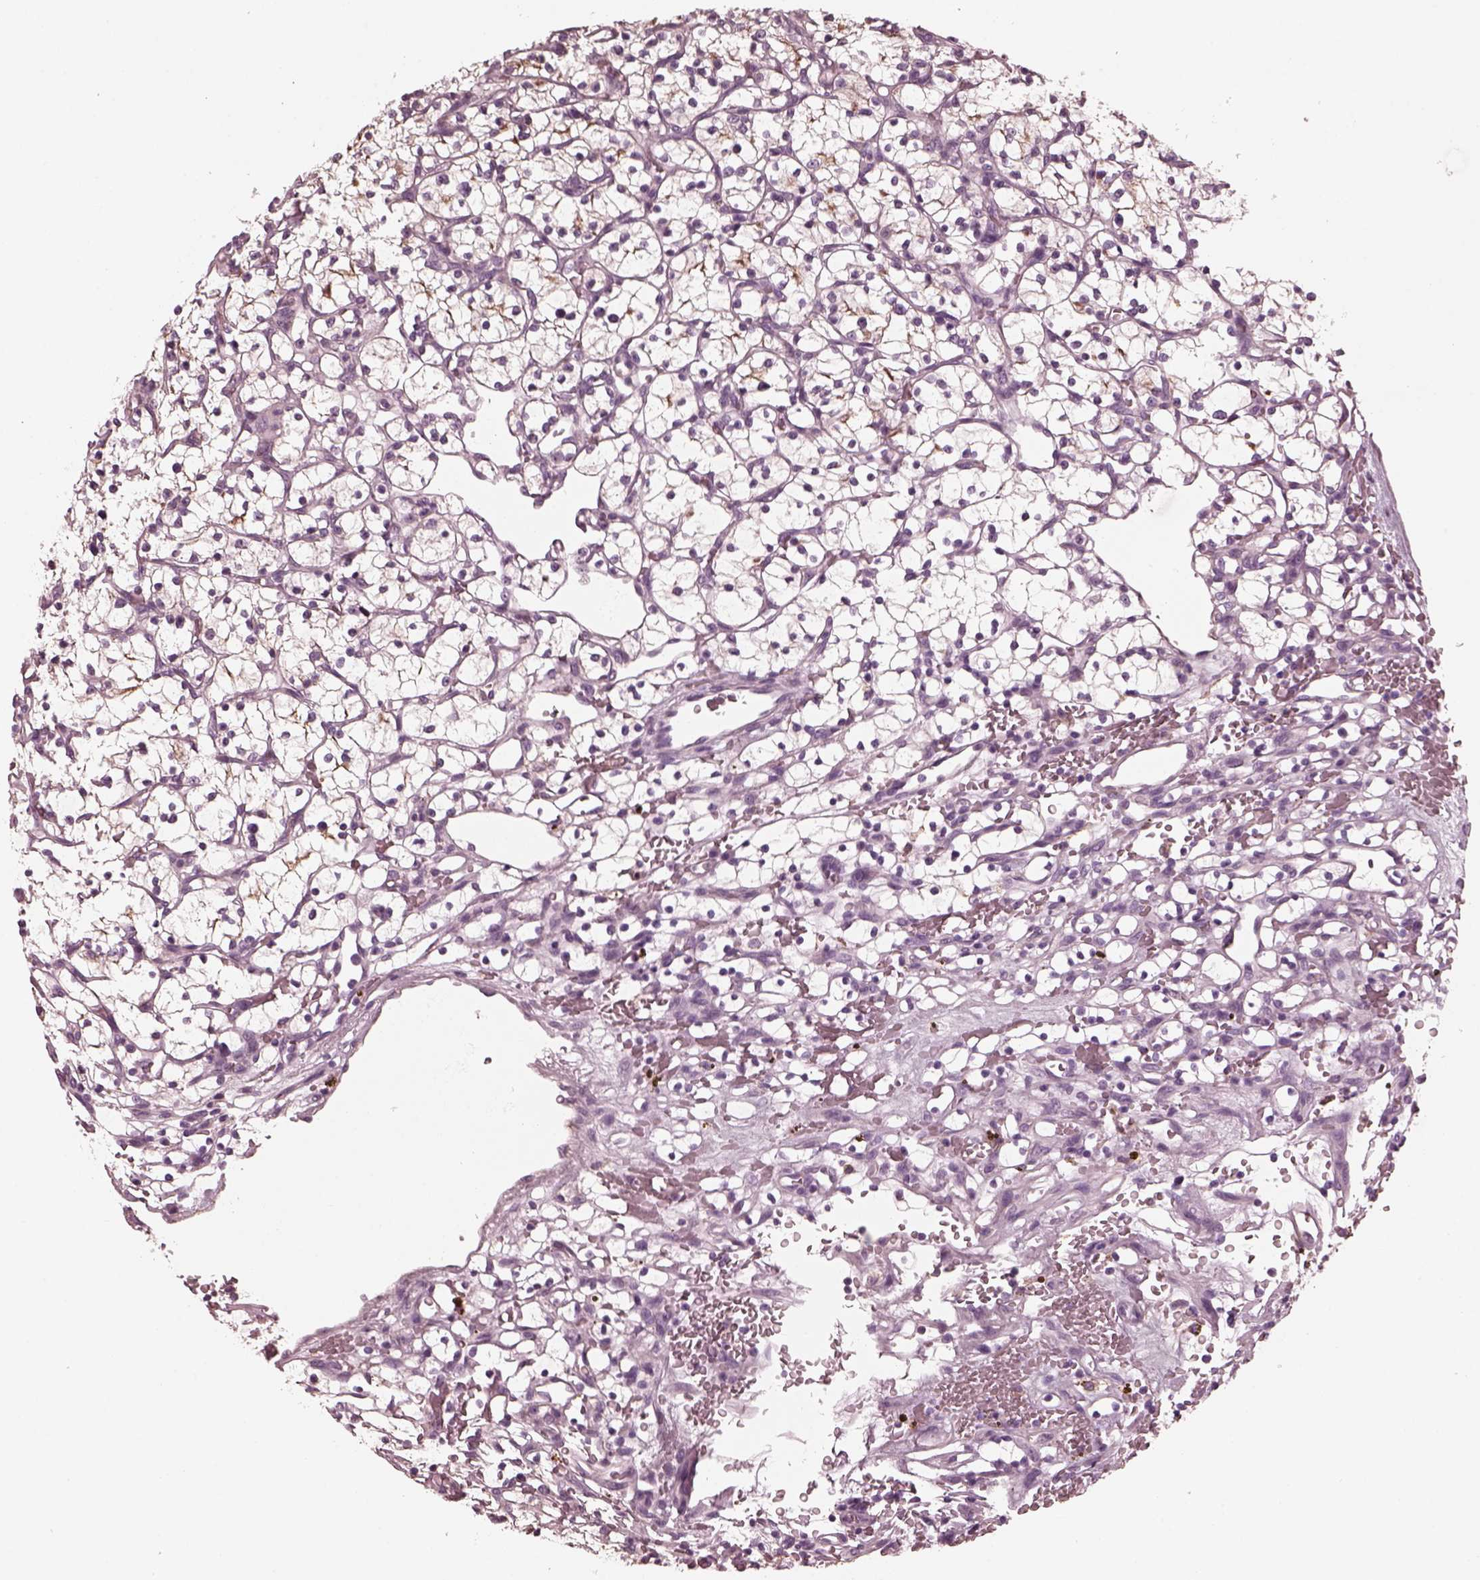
{"staining": {"intensity": "negative", "quantity": "none", "location": "none"}, "tissue": "renal cancer", "cell_type": "Tumor cells", "image_type": "cancer", "snomed": [{"axis": "morphology", "description": "Adenocarcinoma, NOS"}, {"axis": "topography", "description": "Kidney"}], "caption": "This image is of renal cancer stained with immunohistochemistry (IHC) to label a protein in brown with the nuclei are counter-stained blue. There is no staining in tumor cells. (DAB (3,3'-diaminobenzidine) immunohistochemistry with hematoxylin counter stain).", "gene": "CGA", "patient": {"sex": "female", "age": 64}}